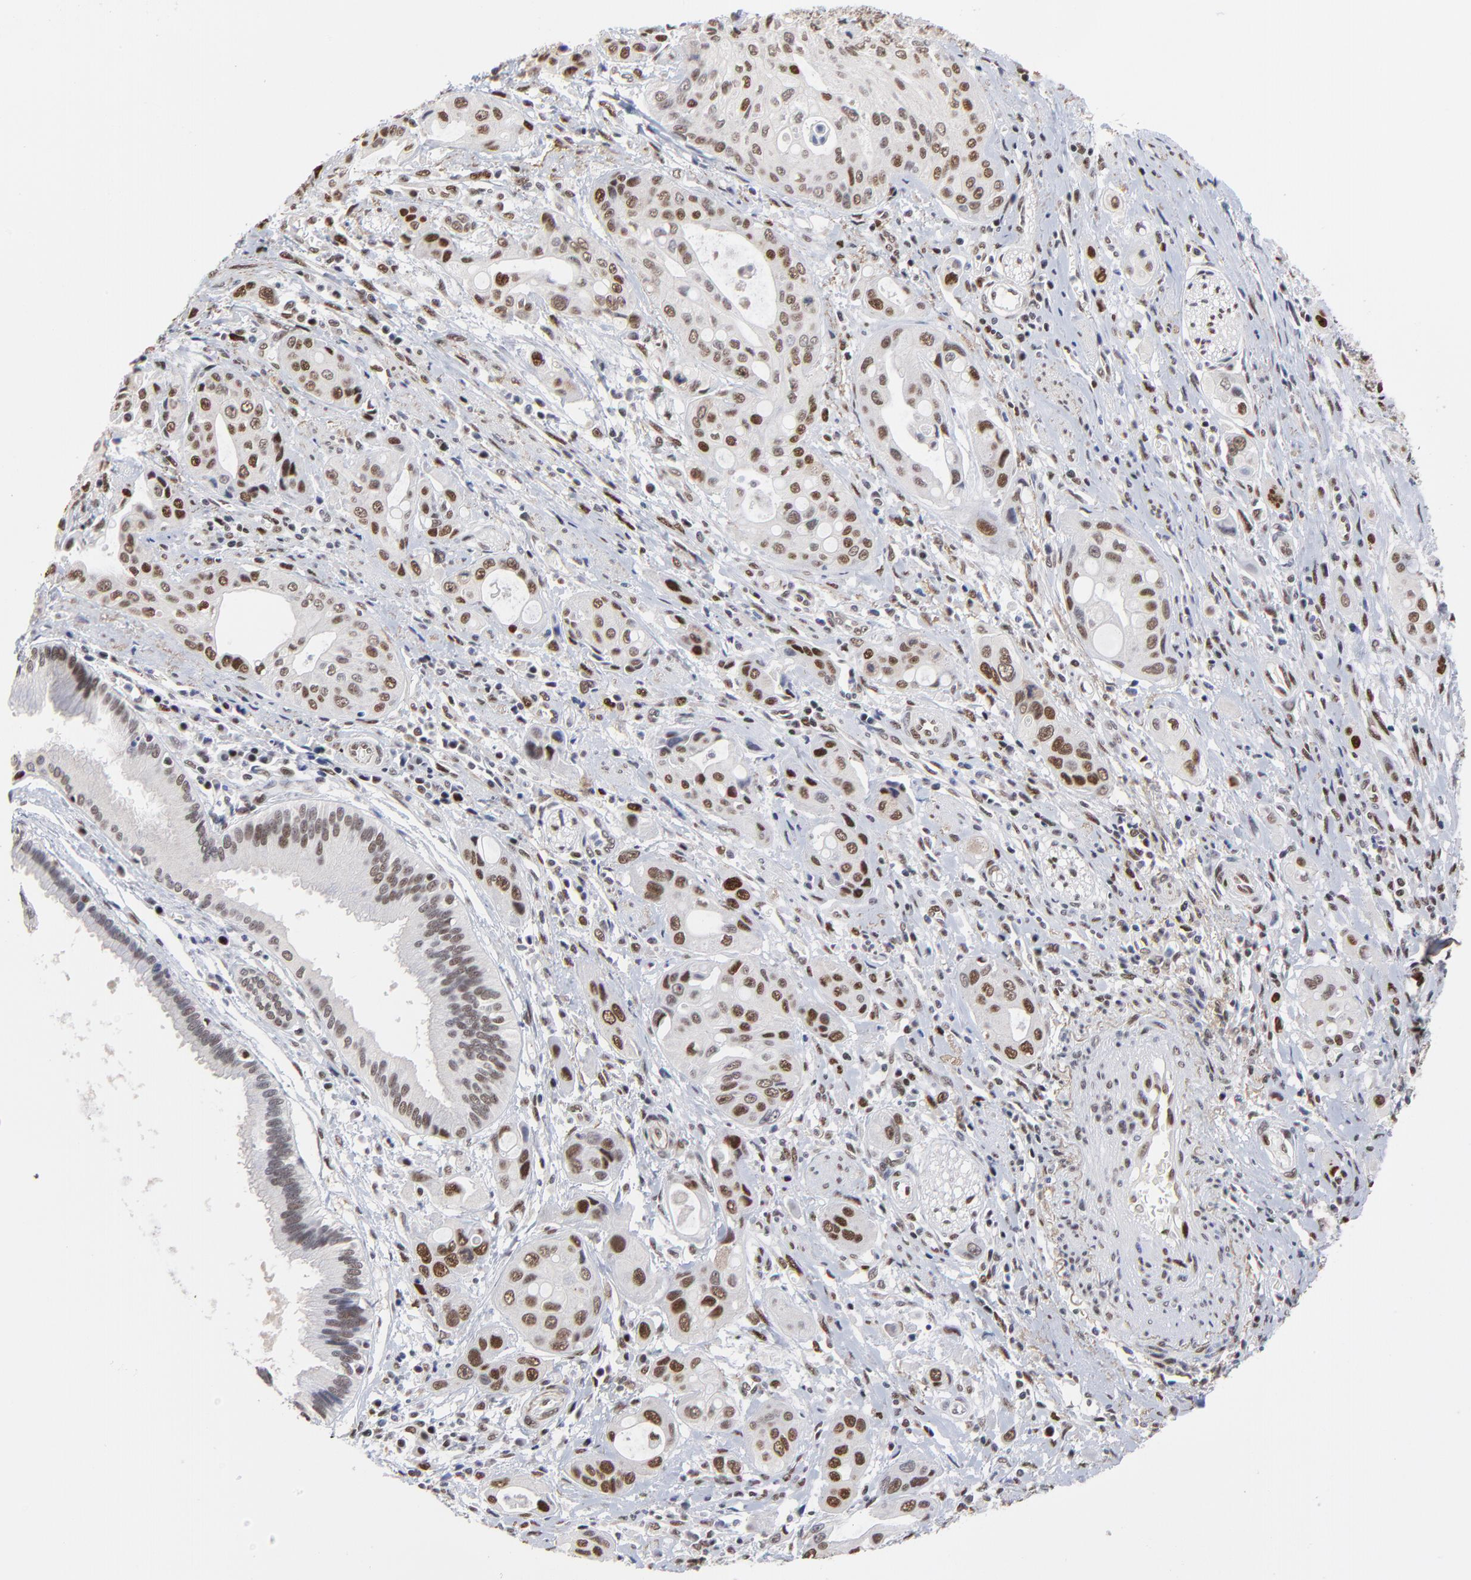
{"staining": {"intensity": "strong", "quantity": ">75%", "location": "nuclear"}, "tissue": "pancreatic cancer", "cell_type": "Tumor cells", "image_type": "cancer", "snomed": [{"axis": "morphology", "description": "Adenocarcinoma, NOS"}, {"axis": "topography", "description": "Pancreas"}], "caption": "DAB (3,3'-diaminobenzidine) immunohistochemical staining of pancreatic cancer (adenocarcinoma) exhibits strong nuclear protein positivity in approximately >75% of tumor cells.", "gene": "OGFOD1", "patient": {"sex": "female", "age": 60}}